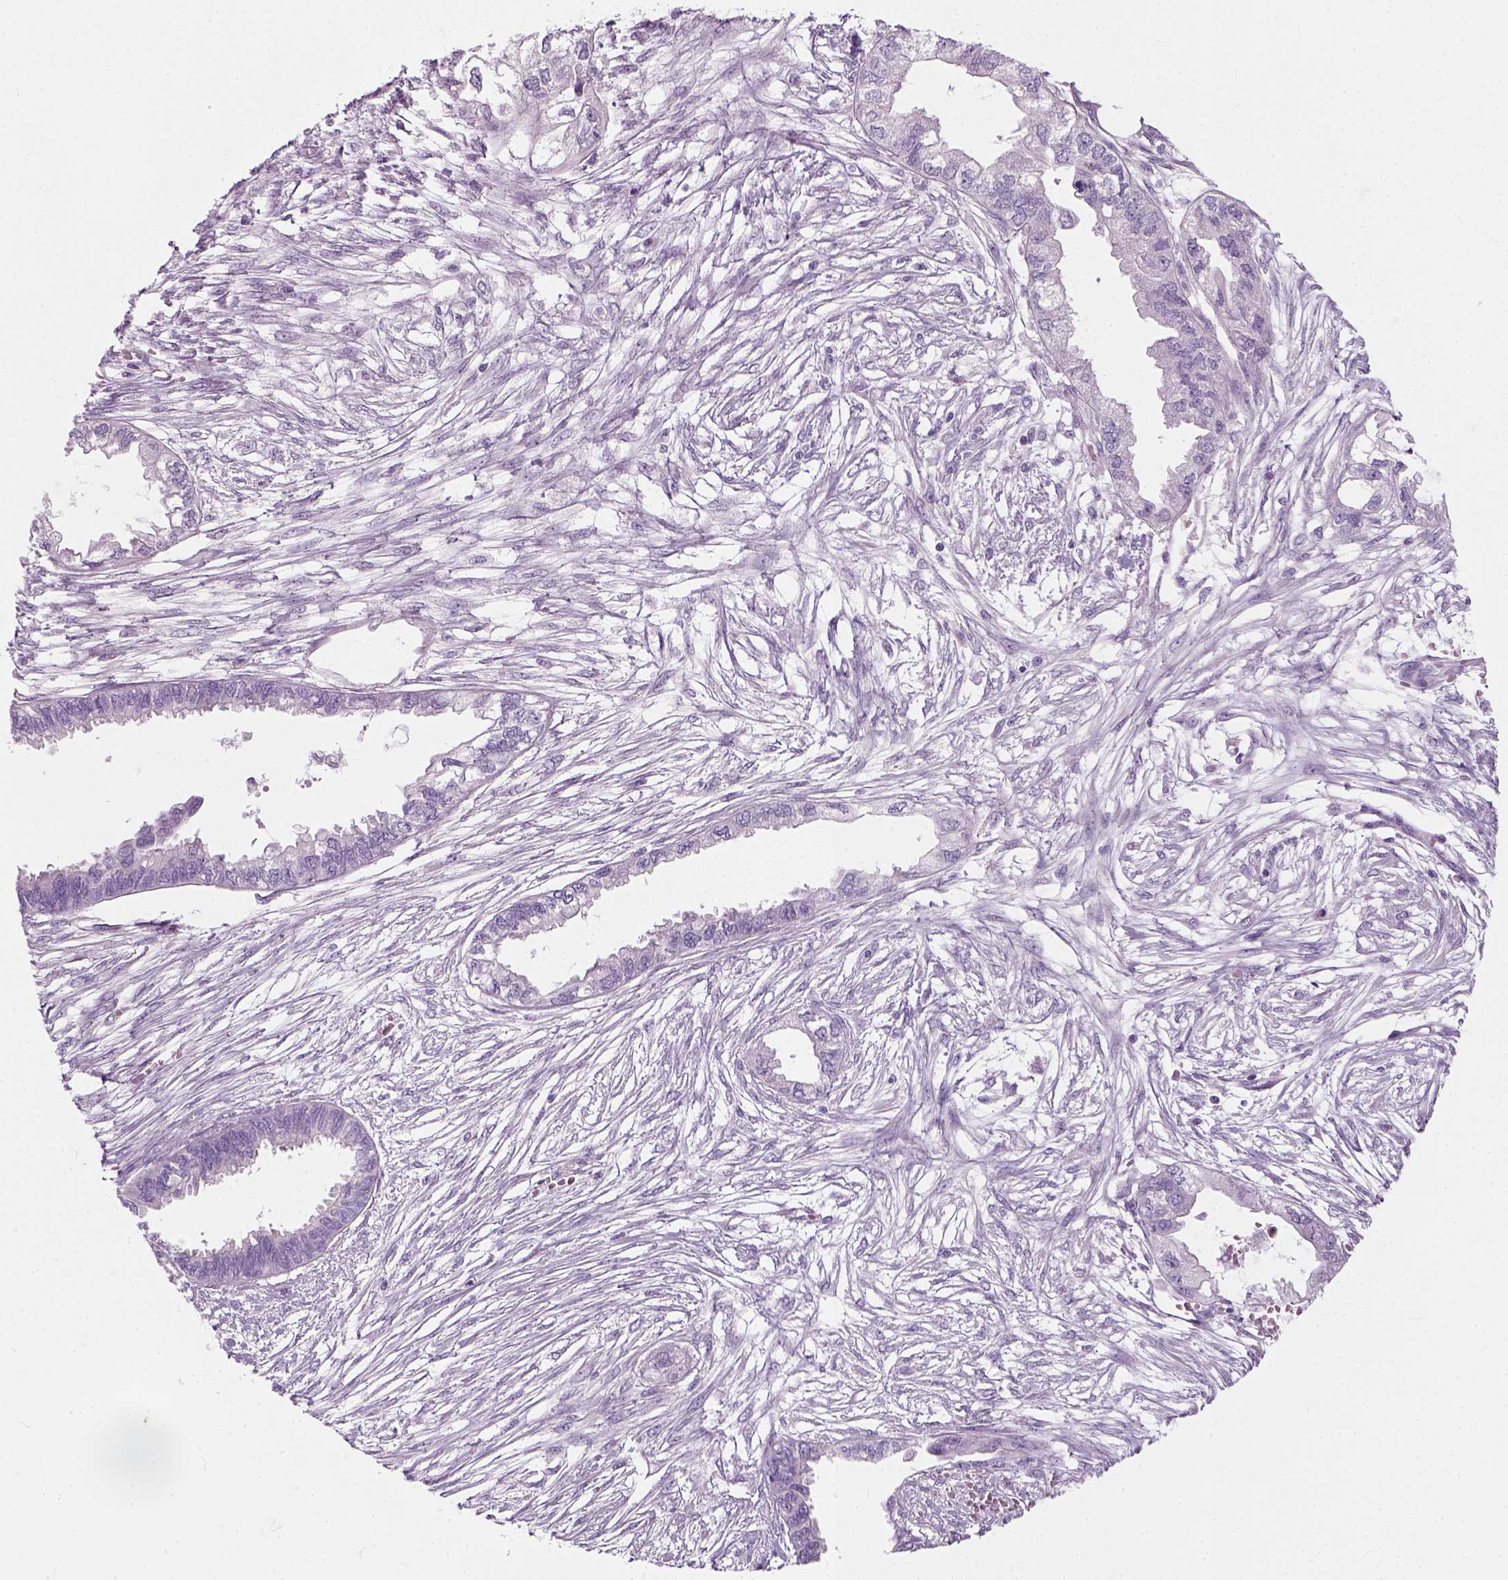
{"staining": {"intensity": "negative", "quantity": "none", "location": "none"}, "tissue": "endometrial cancer", "cell_type": "Tumor cells", "image_type": "cancer", "snomed": [{"axis": "morphology", "description": "Adenocarcinoma, NOS"}, {"axis": "morphology", "description": "Adenocarcinoma, metastatic, NOS"}, {"axis": "topography", "description": "Adipose tissue"}, {"axis": "topography", "description": "Endometrium"}], "caption": "A histopathology image of human metastatic adenocarcinoma (endometrial) is negative for staining in tumor cells. (DAB (3,3'-diaminobenzidine) immunohistochemistry (IHC), high magnification).", "gene": "IL4", "patient": {"sex": "female", "age": 67}}